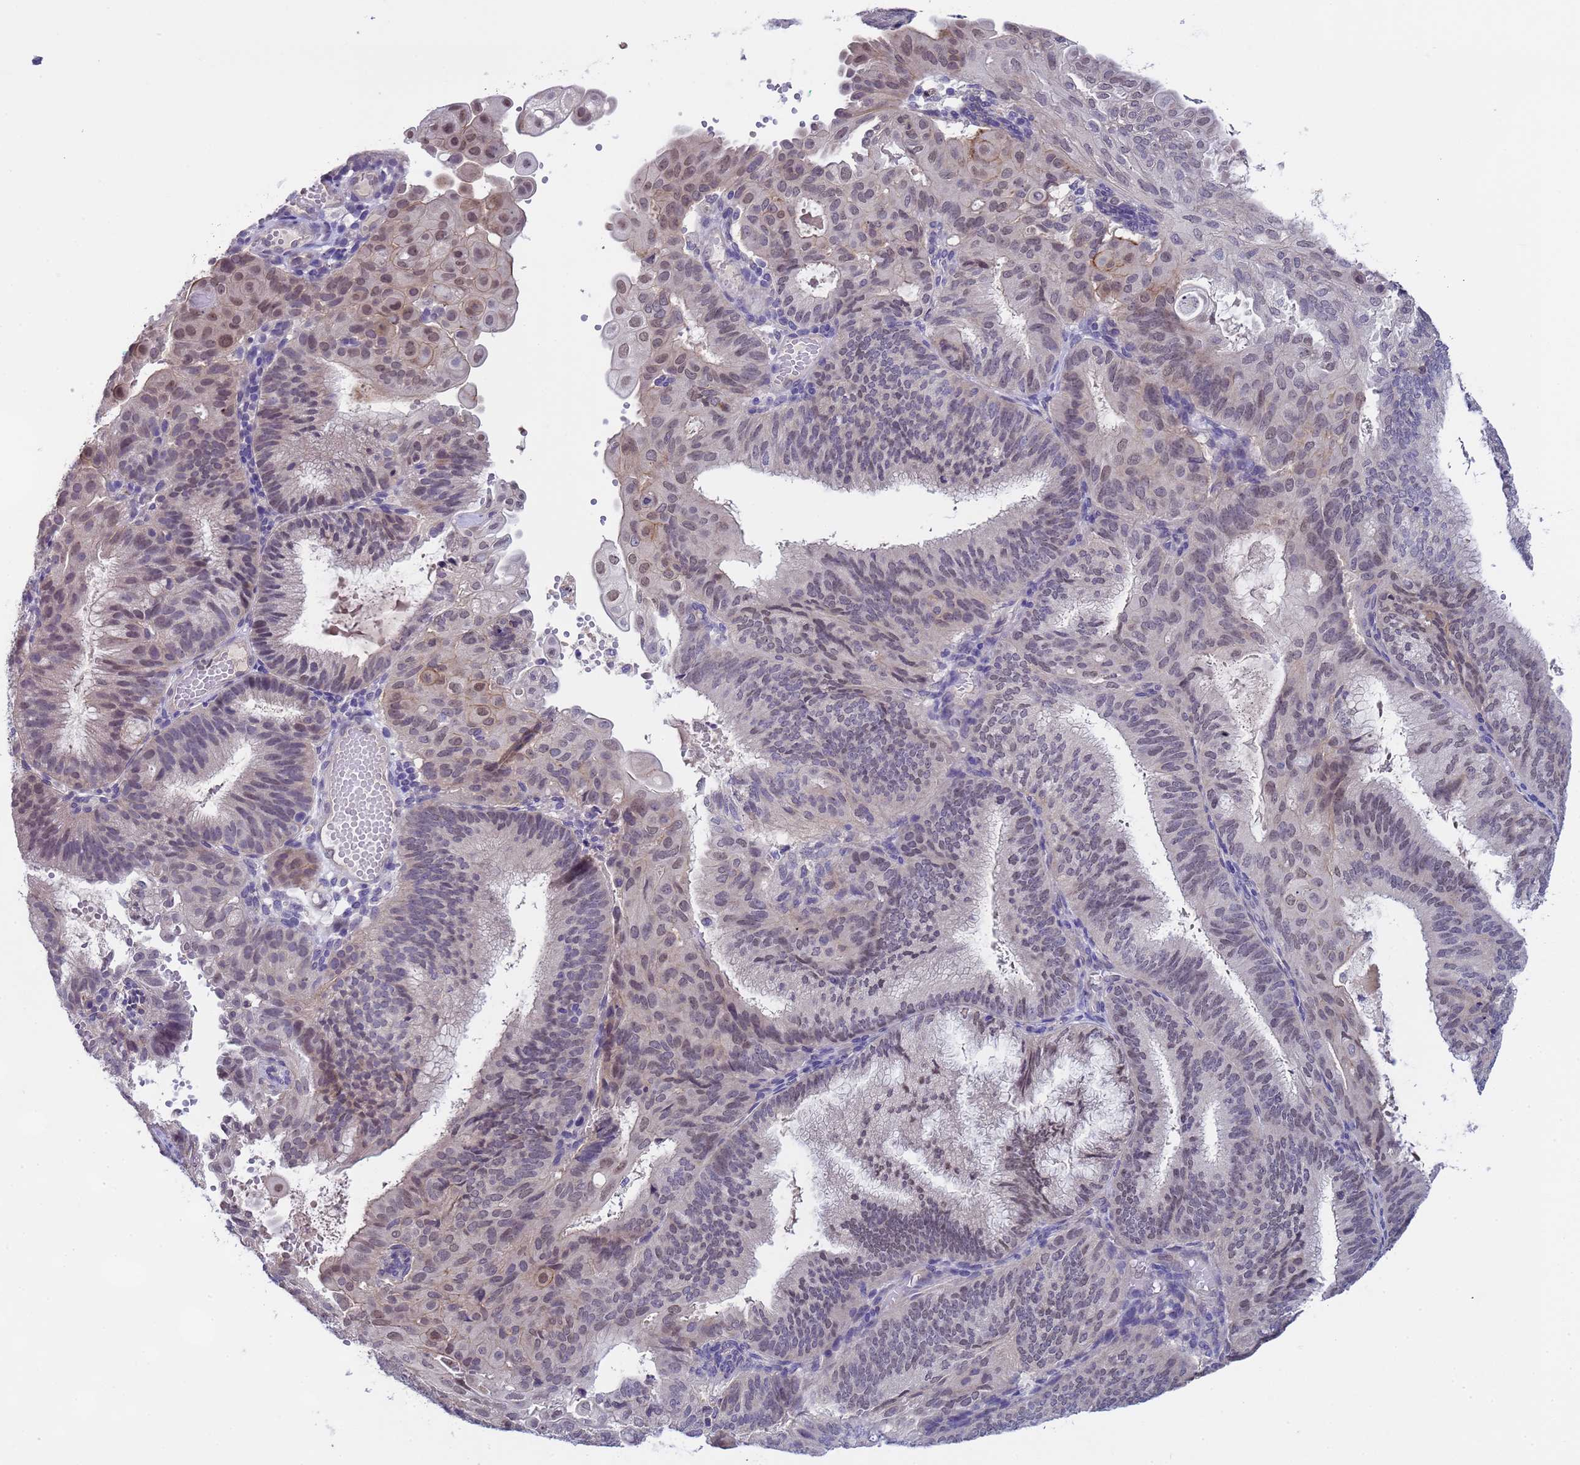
{"staining": {"intensity": "moderate", "quantity": "25%-75%", "location": "nuclear"}, "tissue": "endometrial cancer", "cell_type": "Tumor cells", "image_type": "cancer", "snomed": [{"axis": "morphology", "description": "Adenocarcinoma, NOS"}, {"axis": "topography", "description": "Endometrium"}], "caption": "An immunohistochemistry (IHC) micrograph of neoplastic tissue is shown. Protein staining in brown labels moderate nuclear positivity in endometrial cancer (adenocarcinoma) within tumor cells.", "gene": "TRMT10A", "patient": {"sex": "female", "age": 49}}